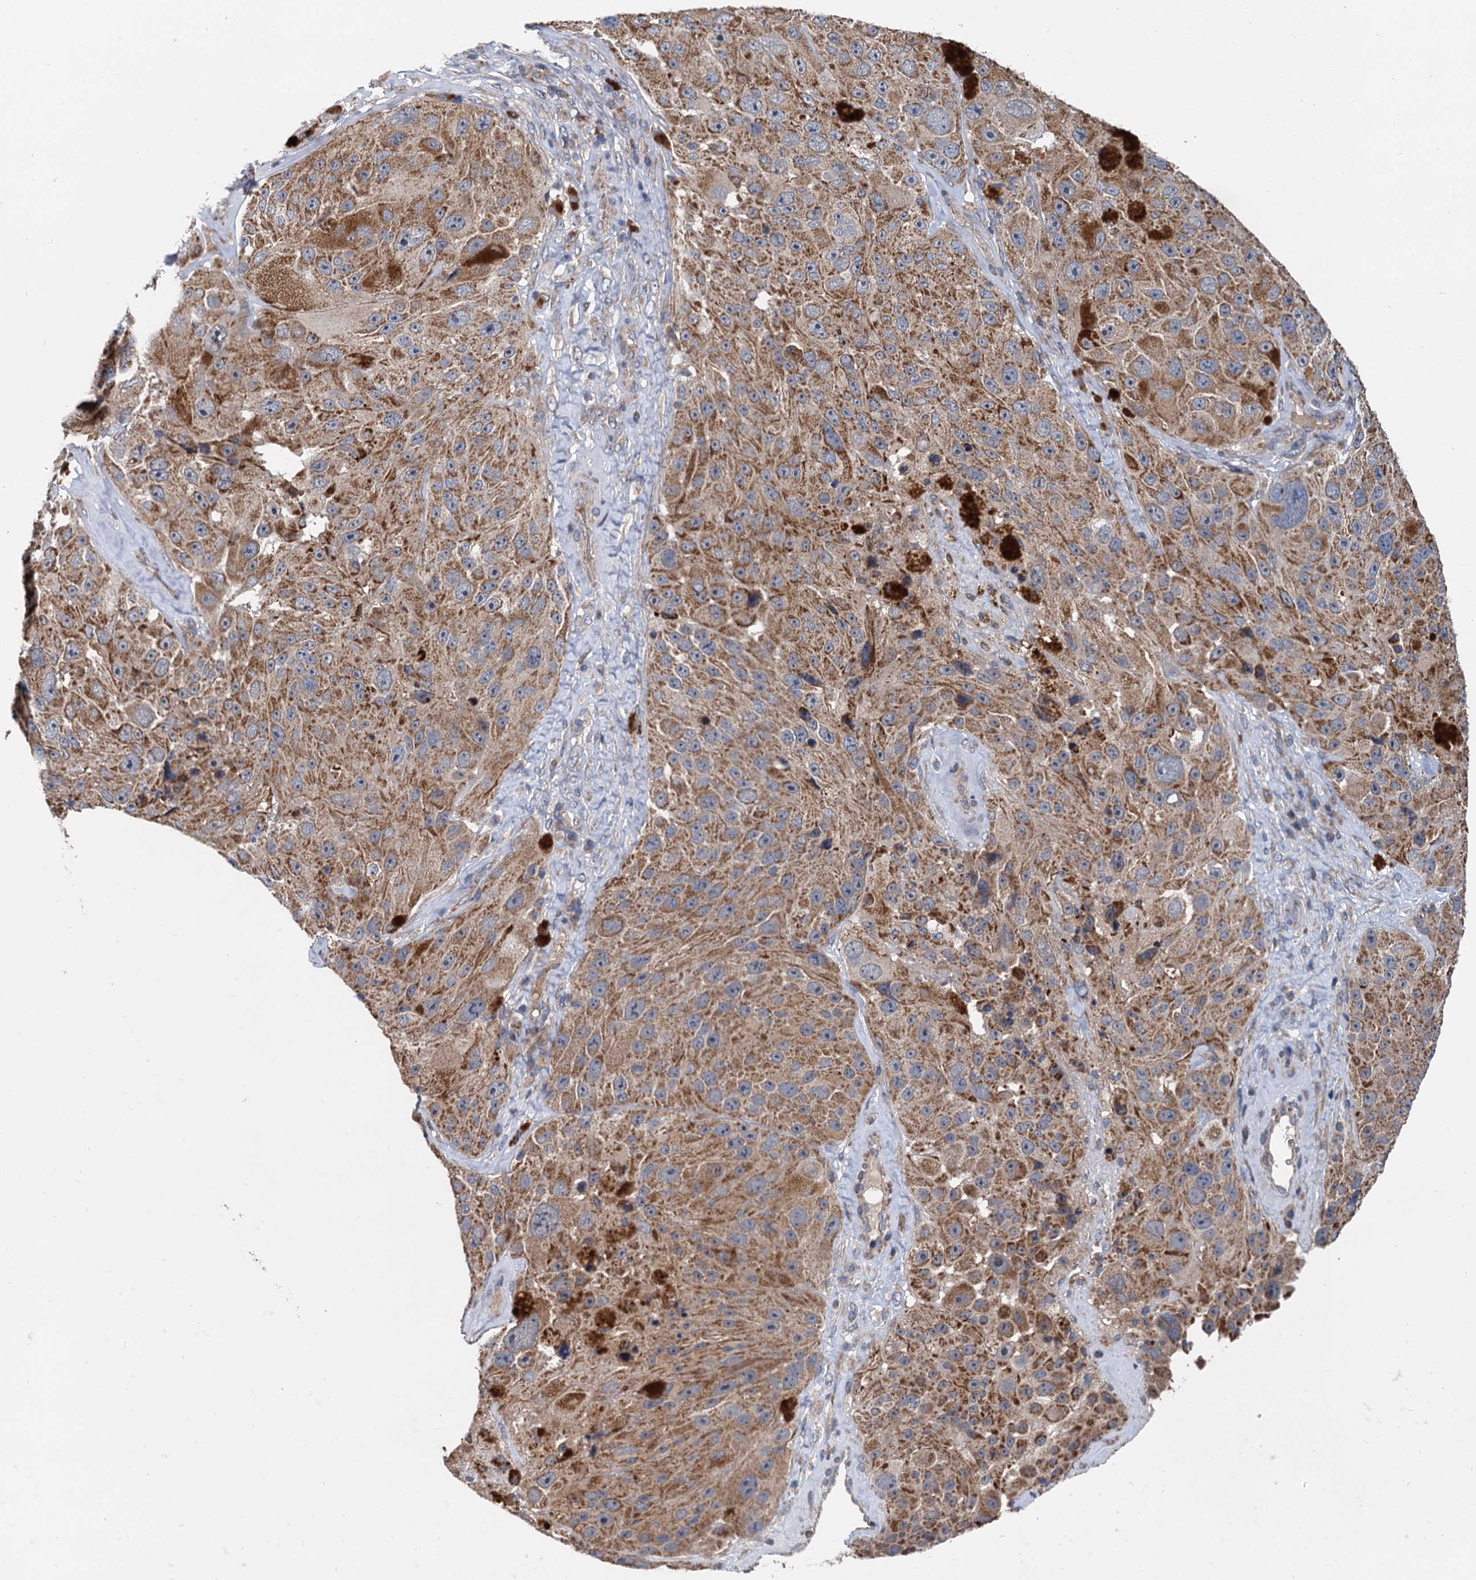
{"staining": {"intensity": "moderate", "quantity": ">75%", "location": "cytoplasmic/membranous"}, "tissue": "melanoma", "cell_type": "Tumor cells", "image_type": "cancer", "snomed": [{"axis": "morphology", "description": "Malignant melanoma, Metastatic site"}, {"axis": "topography", "description": "Lymph node"}], "caption": "Protein expression by IHC exhibits moderate cytoplasmic/membranous staining in approximately >75% of tumor cells in melanoma.", "gene": "SPRYD3", "patient": {"sex": "male", "age": 62}}